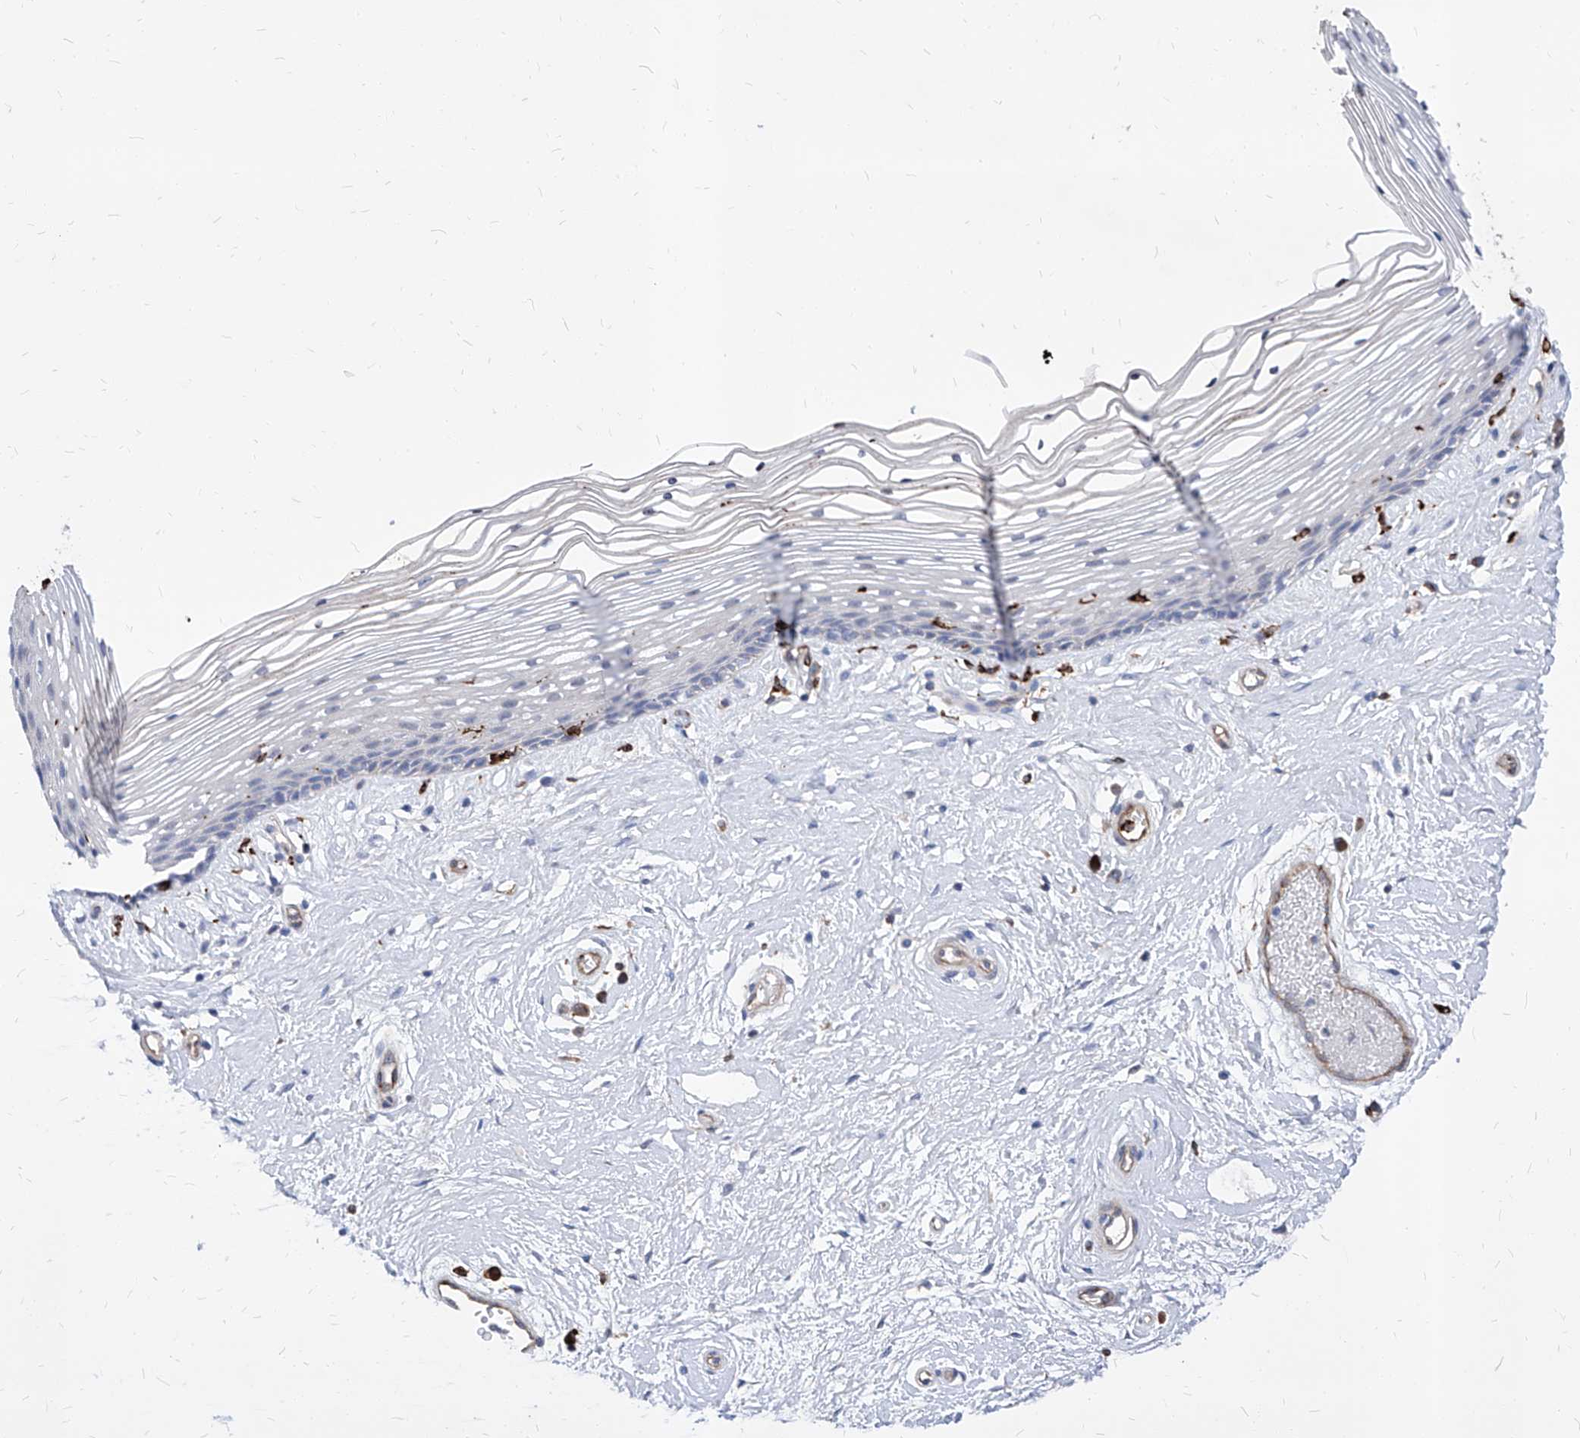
{"staining": {"intensity": "negative", "quantity": "none", "location": "none"}, "tissue": "vagina", "cell_type": "Squamous epithelial cells", "image_type": "normal", "snomed": [{"axis": "morphology", "description": "Normal tissue, NOS"}, {"axis": "topography", "description": "Vagina"}], "caption": "DAB immunohistochemical staining of benign vagina reveals no significant positivity in squamous epithelial cells. The staining was performed using DAB to visualize the protein expression in brown, while the nuclei were stained in blue with hematoxylin (Magnification: 20x).", "gene": "UBOX5", "patient": {"sex": "female", "age": 46}}